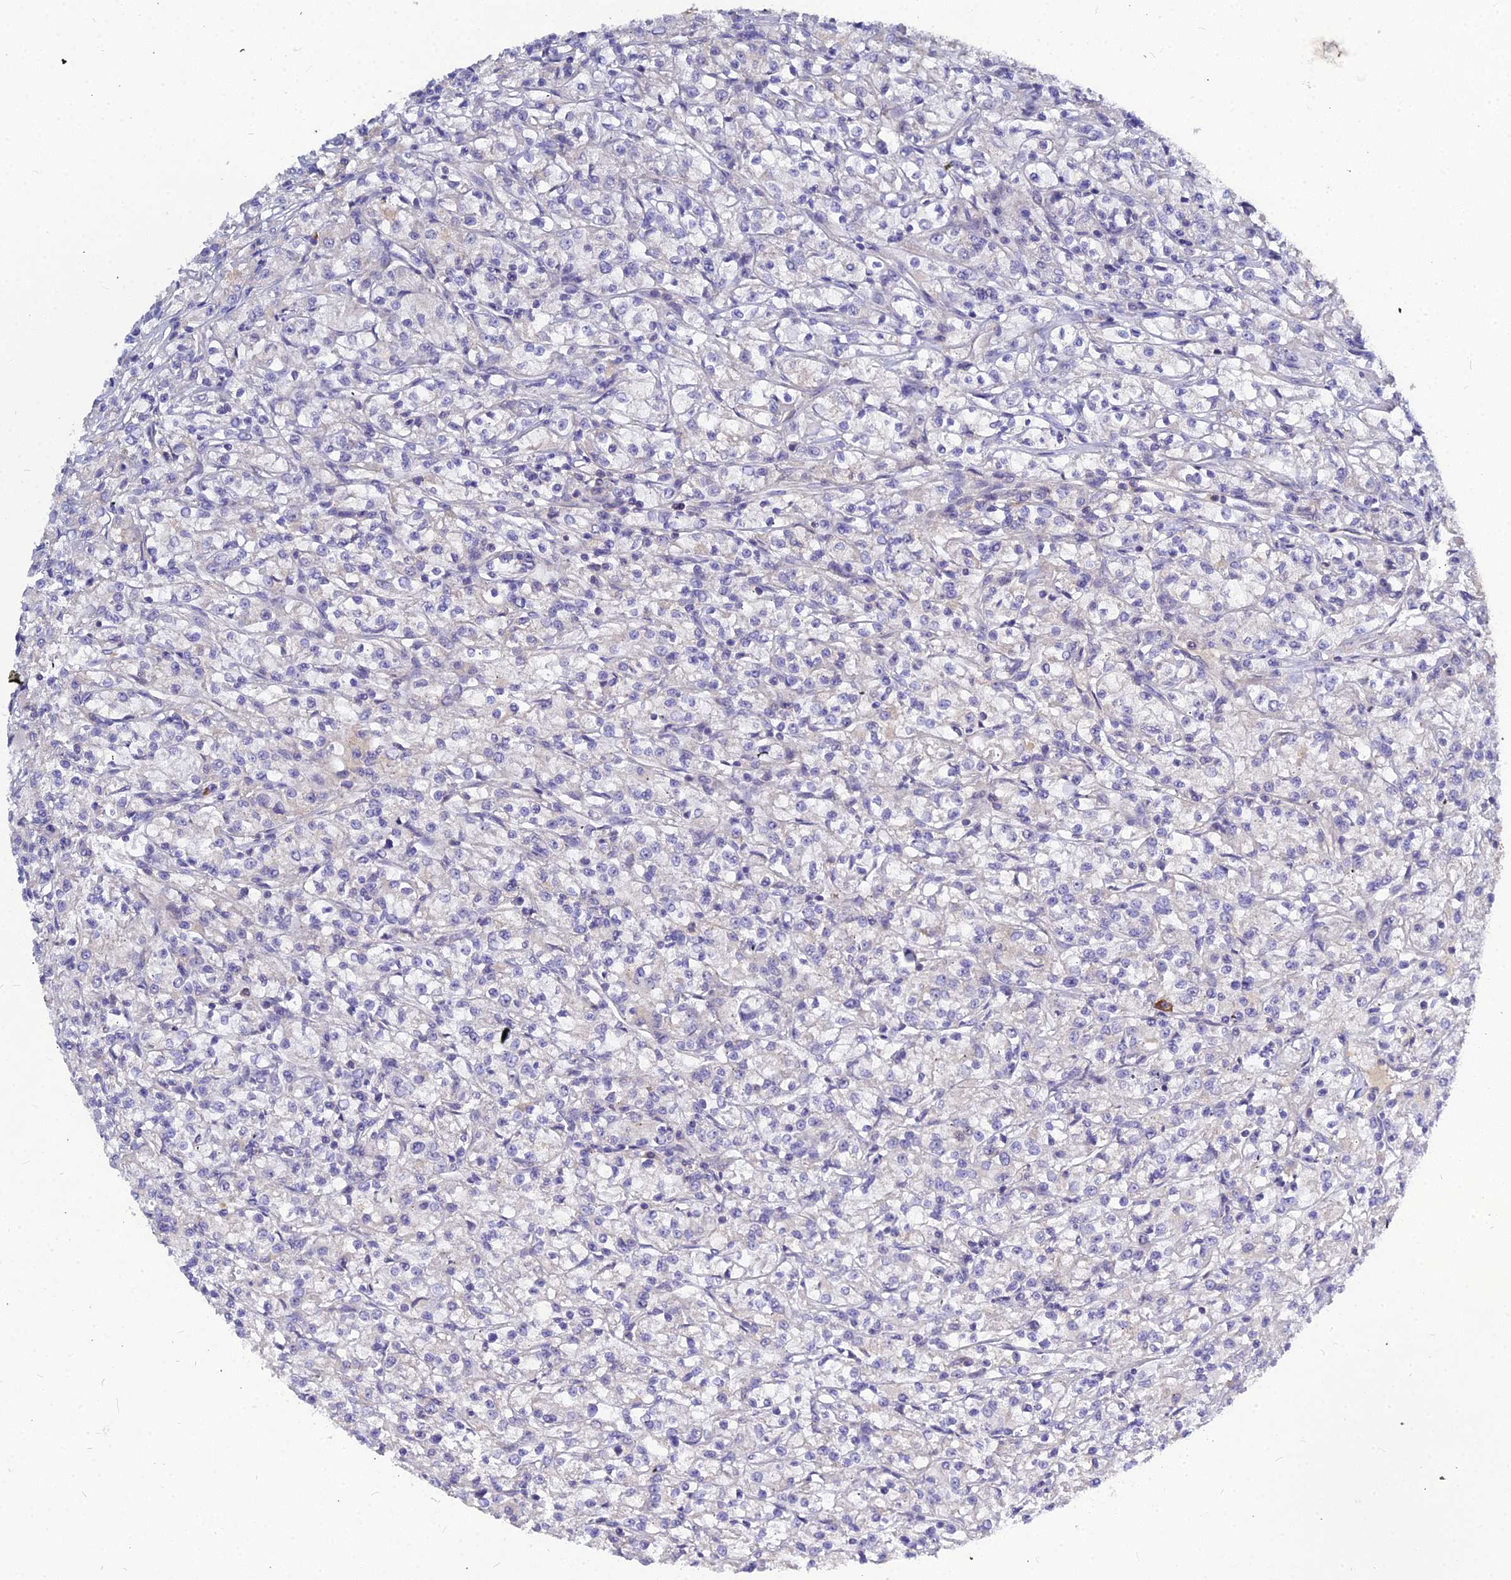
{"staining": {"intensity": "negative", "quantity": "none", "location": "none"}, "tissue": "renal cancer", "cell_type": "Tumor cells", "image_type": "cancer", "snomed": [{"axis": "morphology", "description": "Adenocarcinoma, NOS"}, {"axis": "topography", "description": "Kidney"}], "caption": "Tumor cells show no significant protein staining in adenocarcinoma (renal).", "gene": "DMRTA1", "patient": {"sex": "female", "age": 59}}